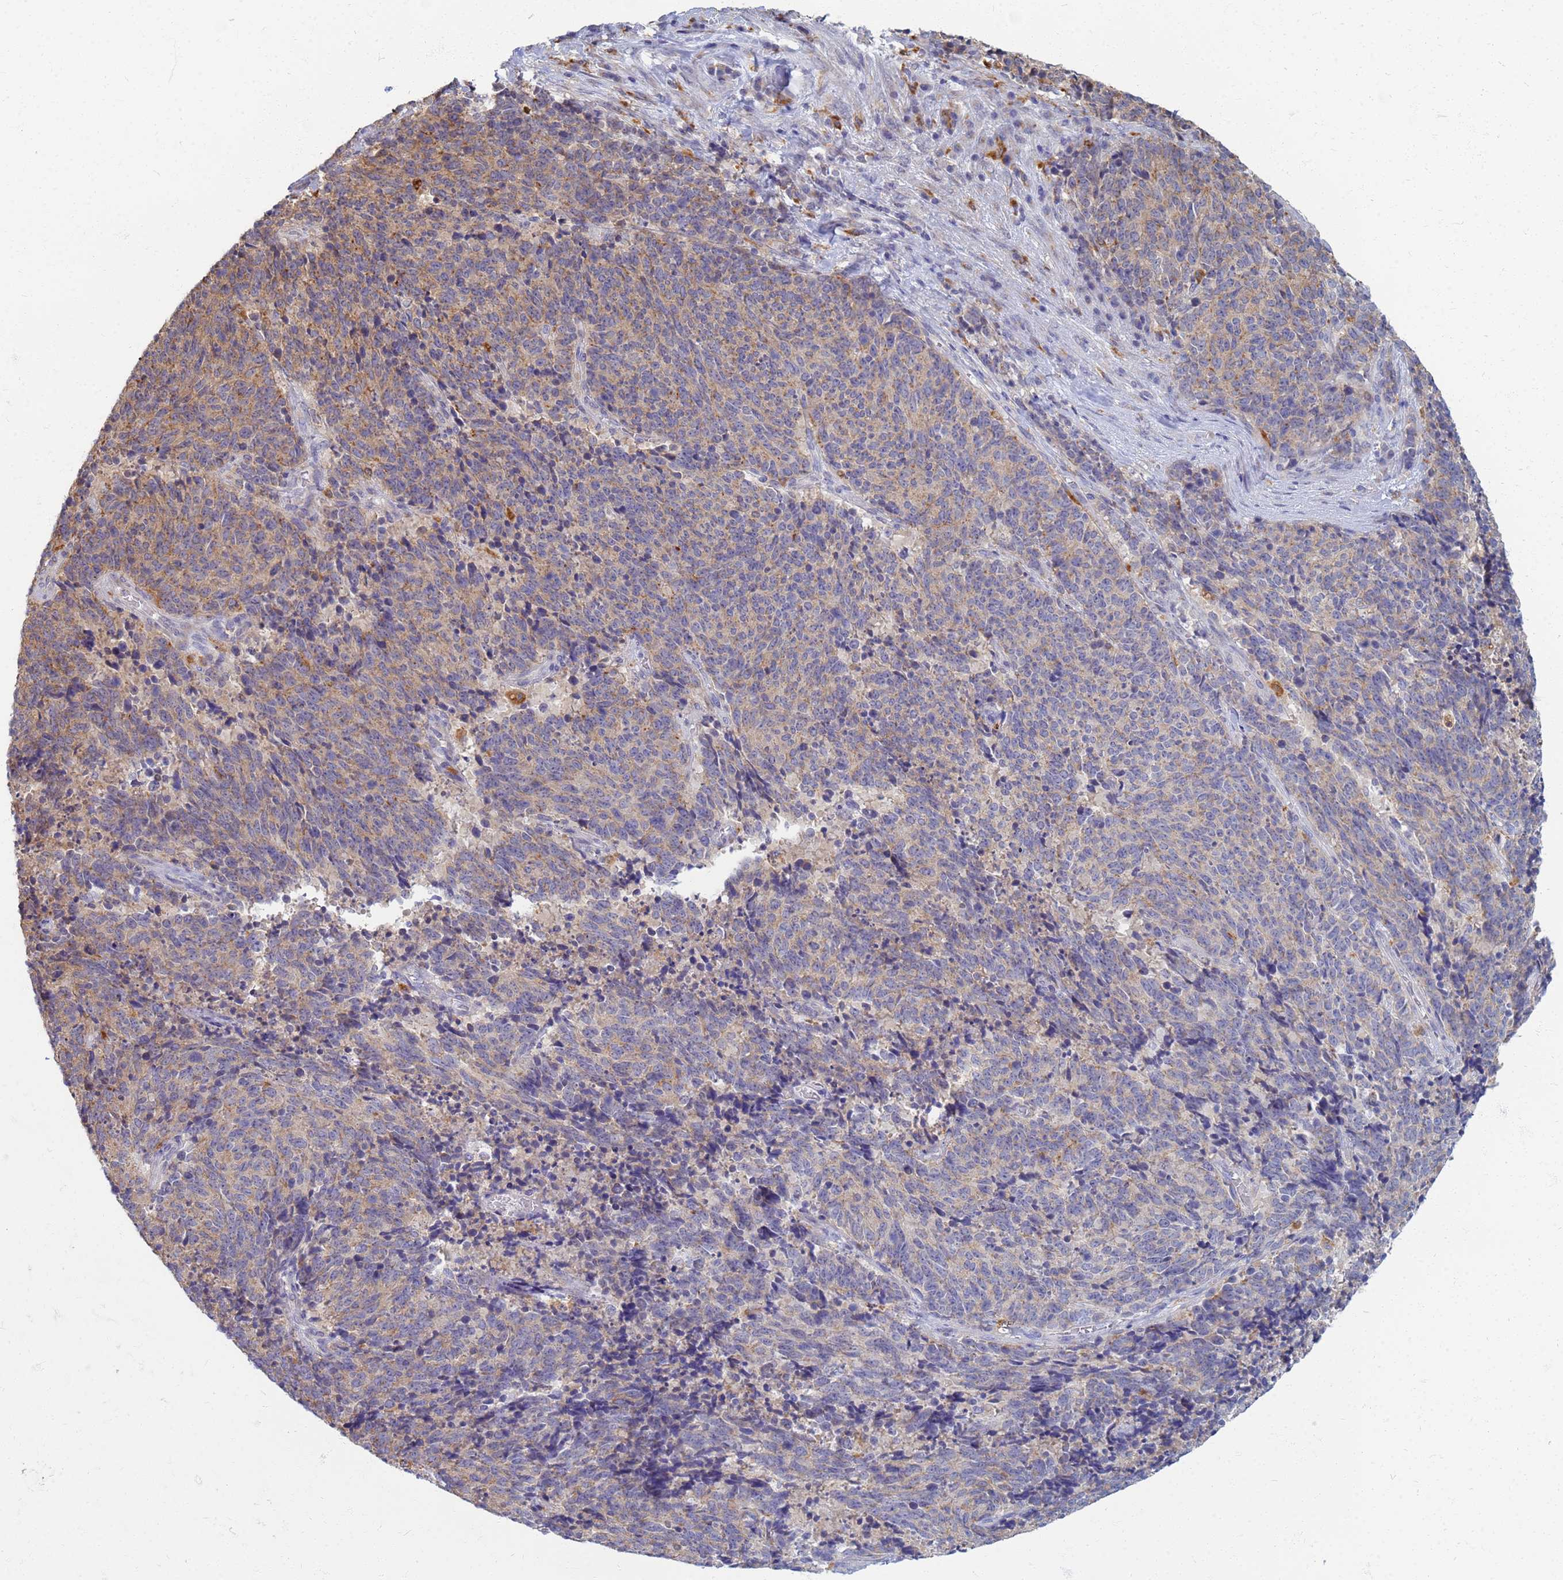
{"staining": {"intensity": "weak", "quantity": "25%-75%", "location": "cytoplasmic/membranous"}, "tissue": "cervical cancer", "cell_type": "Tumor cells", "image_type": "cancer", "snomed": [{"axis": "morphology", "description": "Squamous cell carcinoma, NOS"}, {"axis": "topography", "description": "Cervix"}], "caption": "The image shows staining of cervical cancer (squamous cell carcinoma), revealing weak cytoplasmic/membranous protein expression (brown color) within tumor cells.", "gene": "ATP6V1E1", "patient": {"sex": "female", "age": 29}}